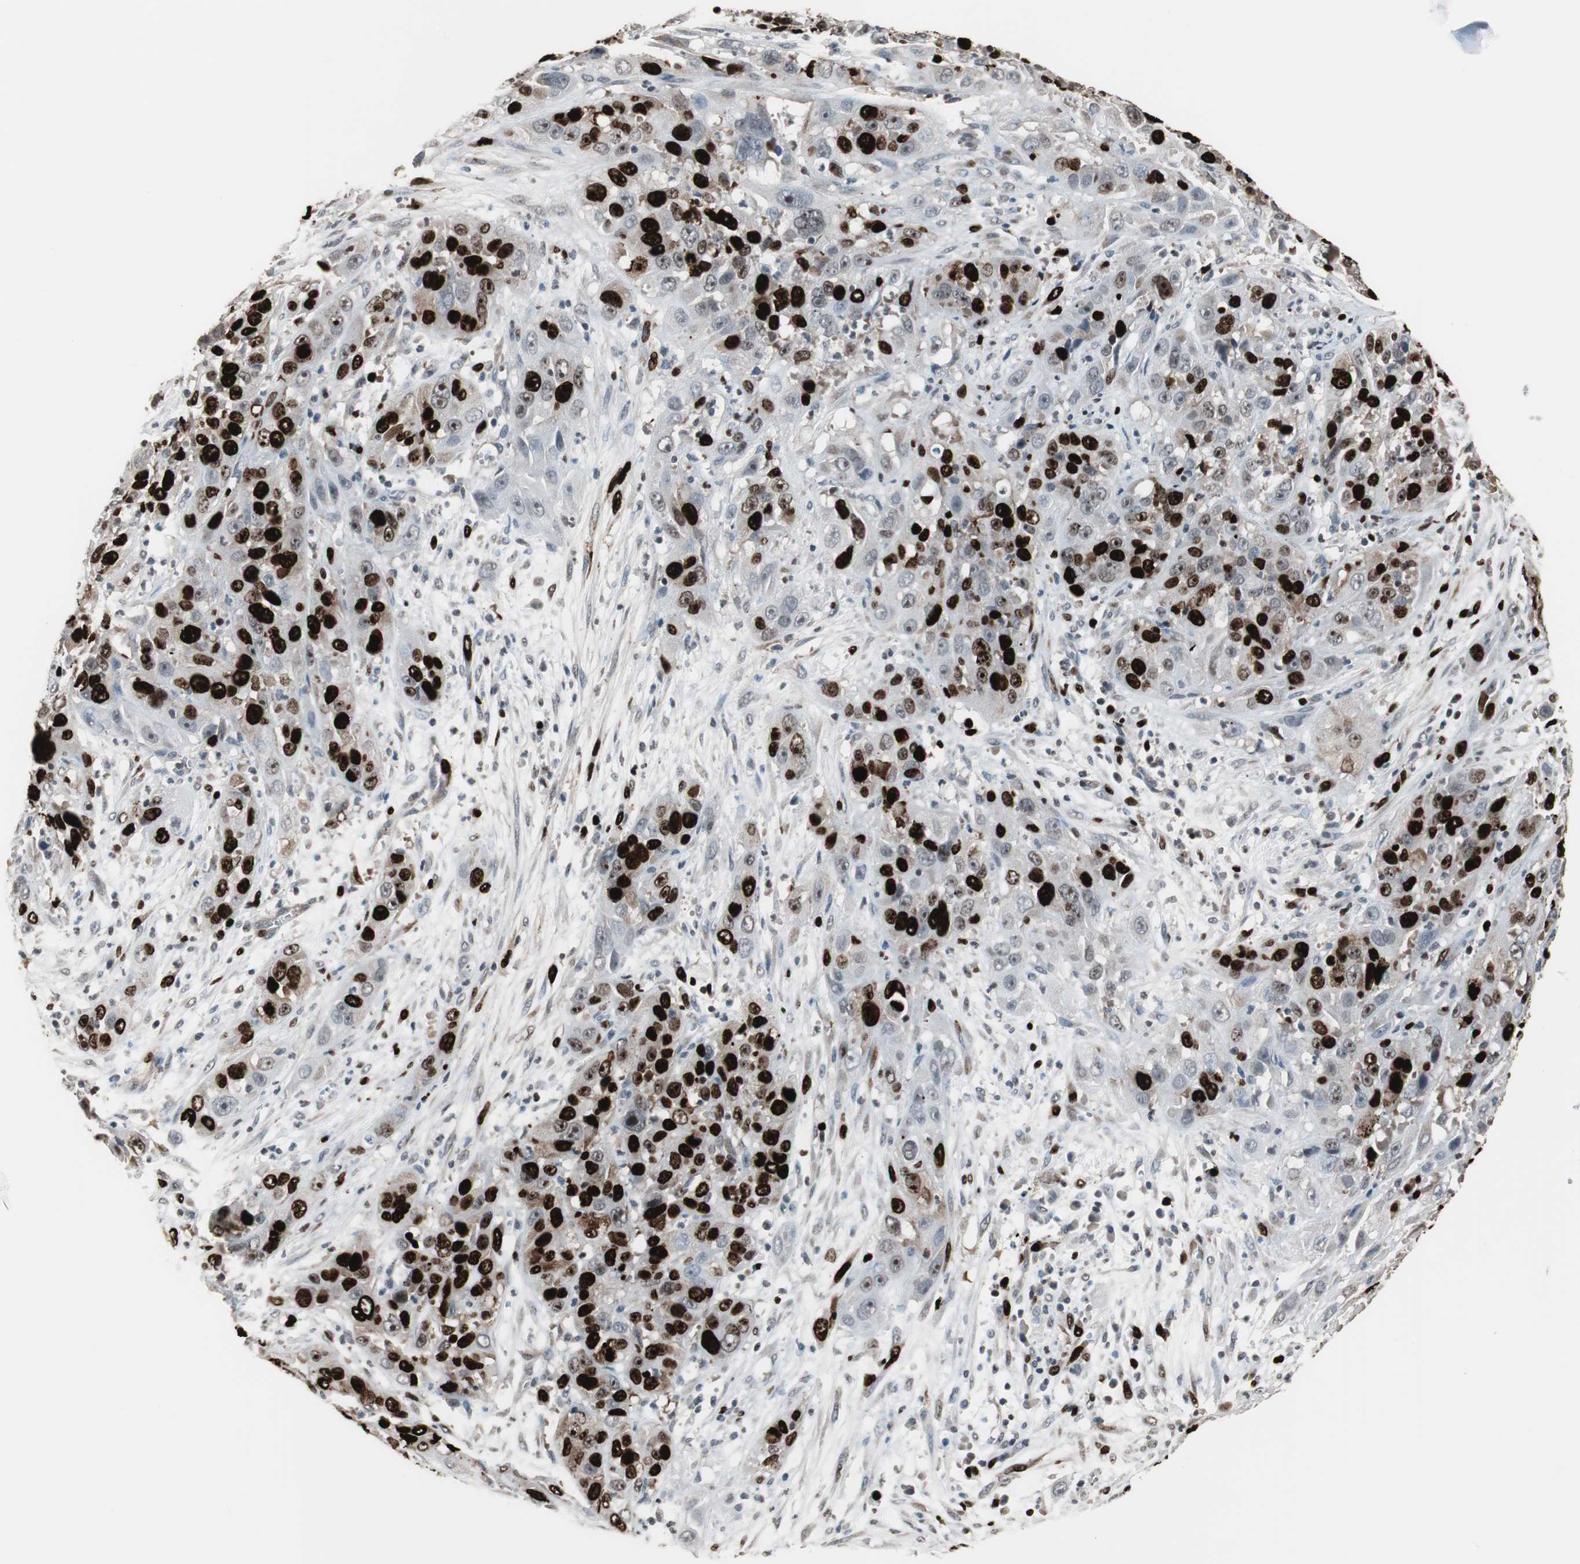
{"staining": {"intensity": "strong", "quantity": "25%-75%", "location": "nuclear"}, "tissue": "cervical cancer", "cell_type": "Tumor cells", "image_type": "cancer", "snomed": [{"axis": "morphology", "description": "Squamous cell carcinoma, NOS"}, {"axis": "topography", "description": "Cervix"}], "caption": "Cervical squamous cell carcinoma stained with IHC displays strong nuclear positivity in approximately 25%-75% of tumor cells.", "gene": "TOP2A", "patient": {"sex": "female", "age": 32}}